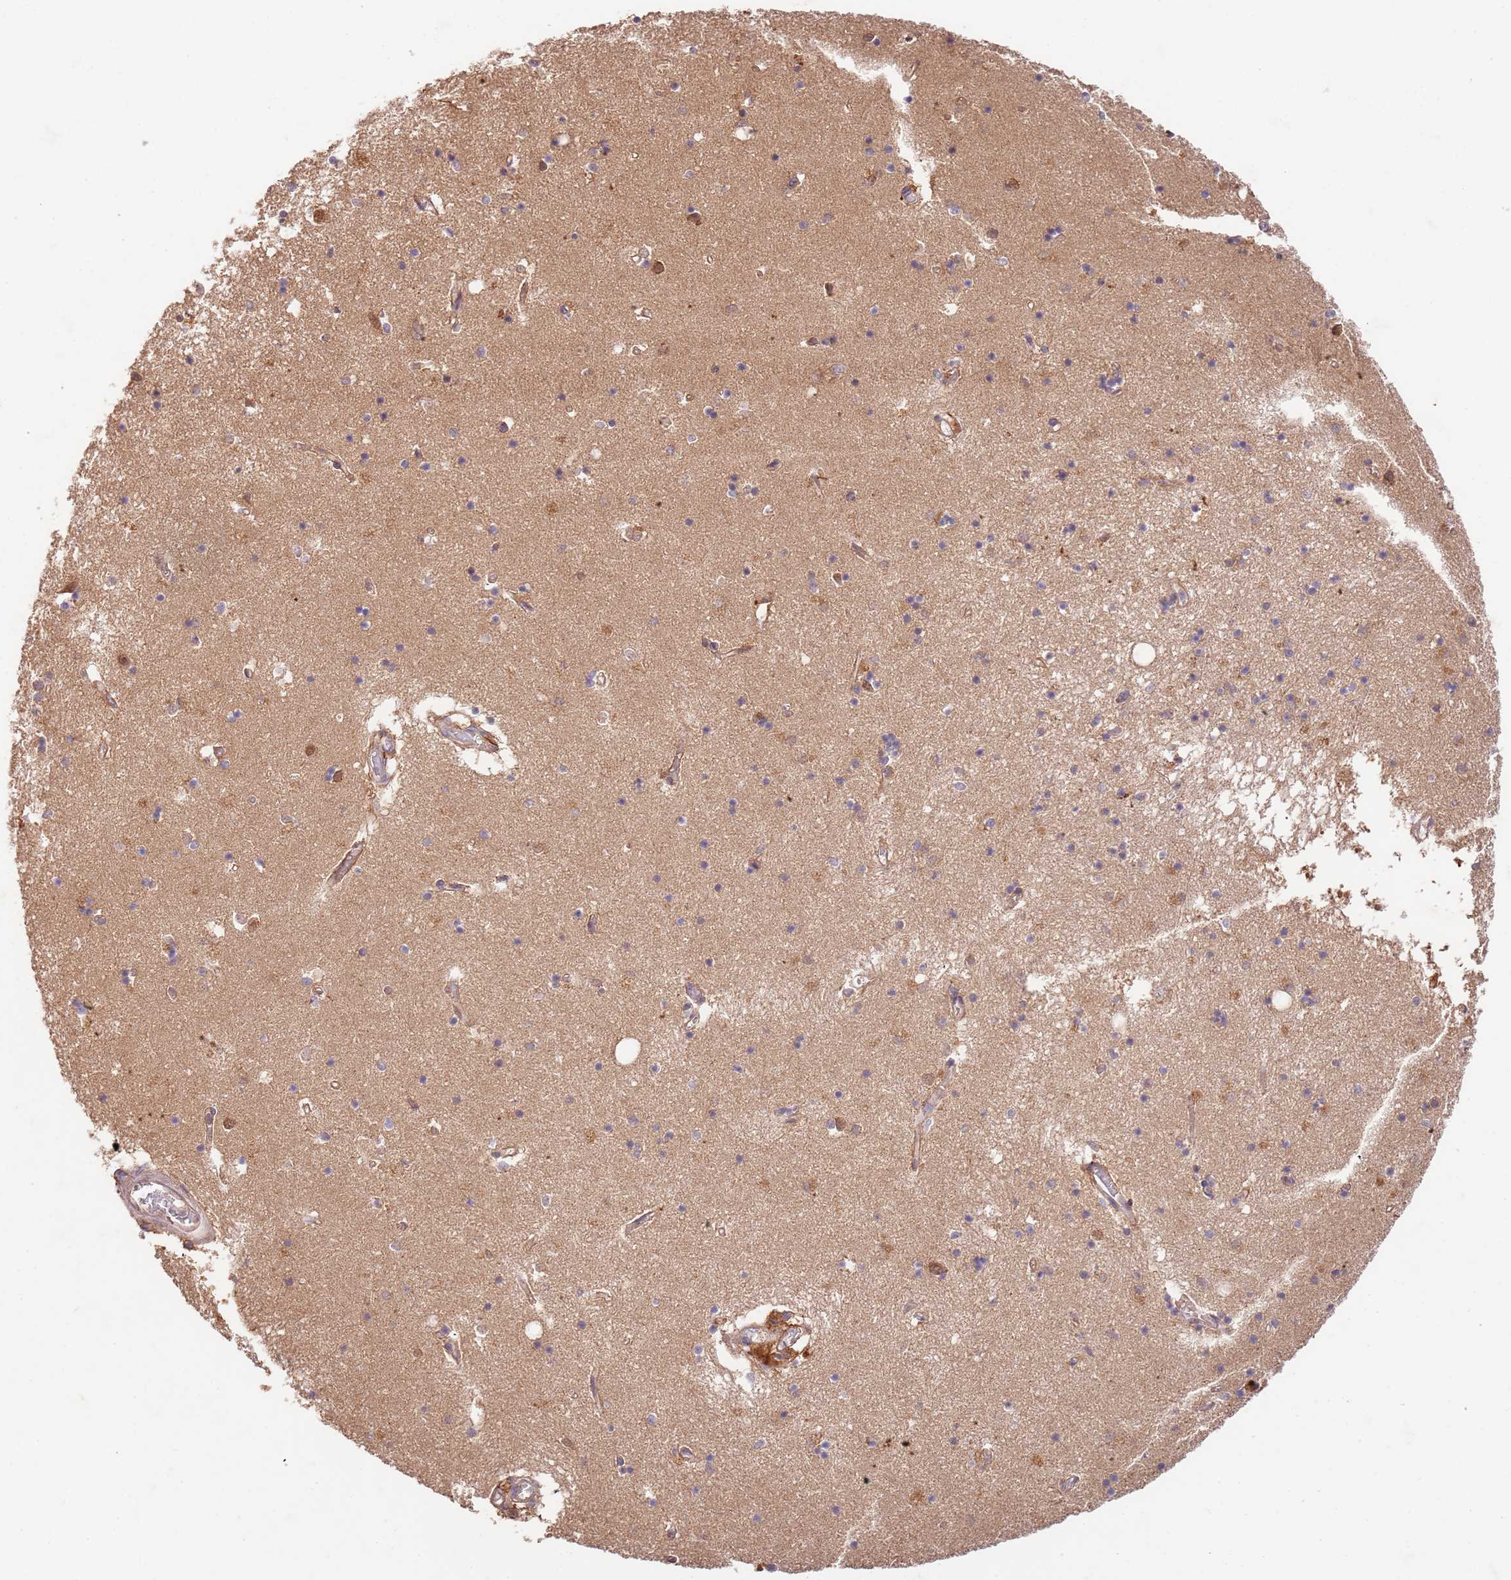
{"staining": {"intensity": "moderate", "quantity": "<25%", "location": "cytoplasmic/membranous"}, "tissue": "hippocampus", "cell_type": "Glial cells", "image_type": "normal", "snomed": [{"axis": "morphology", "description": "Normal tissue, NOS"}, {"axis": "topography", "description": "Hippocampus"}], "caption": "Protein positivity by IHC demonstrates moderate cytoplasmic/membranous positivity in about <25% of glial cells in normal hippocampus. The staining was performed using DAB to visualize the protein expression in brown, while the nuclei were stained in blue with hematoxylin (Magnification: 20x).", "gene": "UBE3A", "patient": {"sex": "male", "age": 70}}